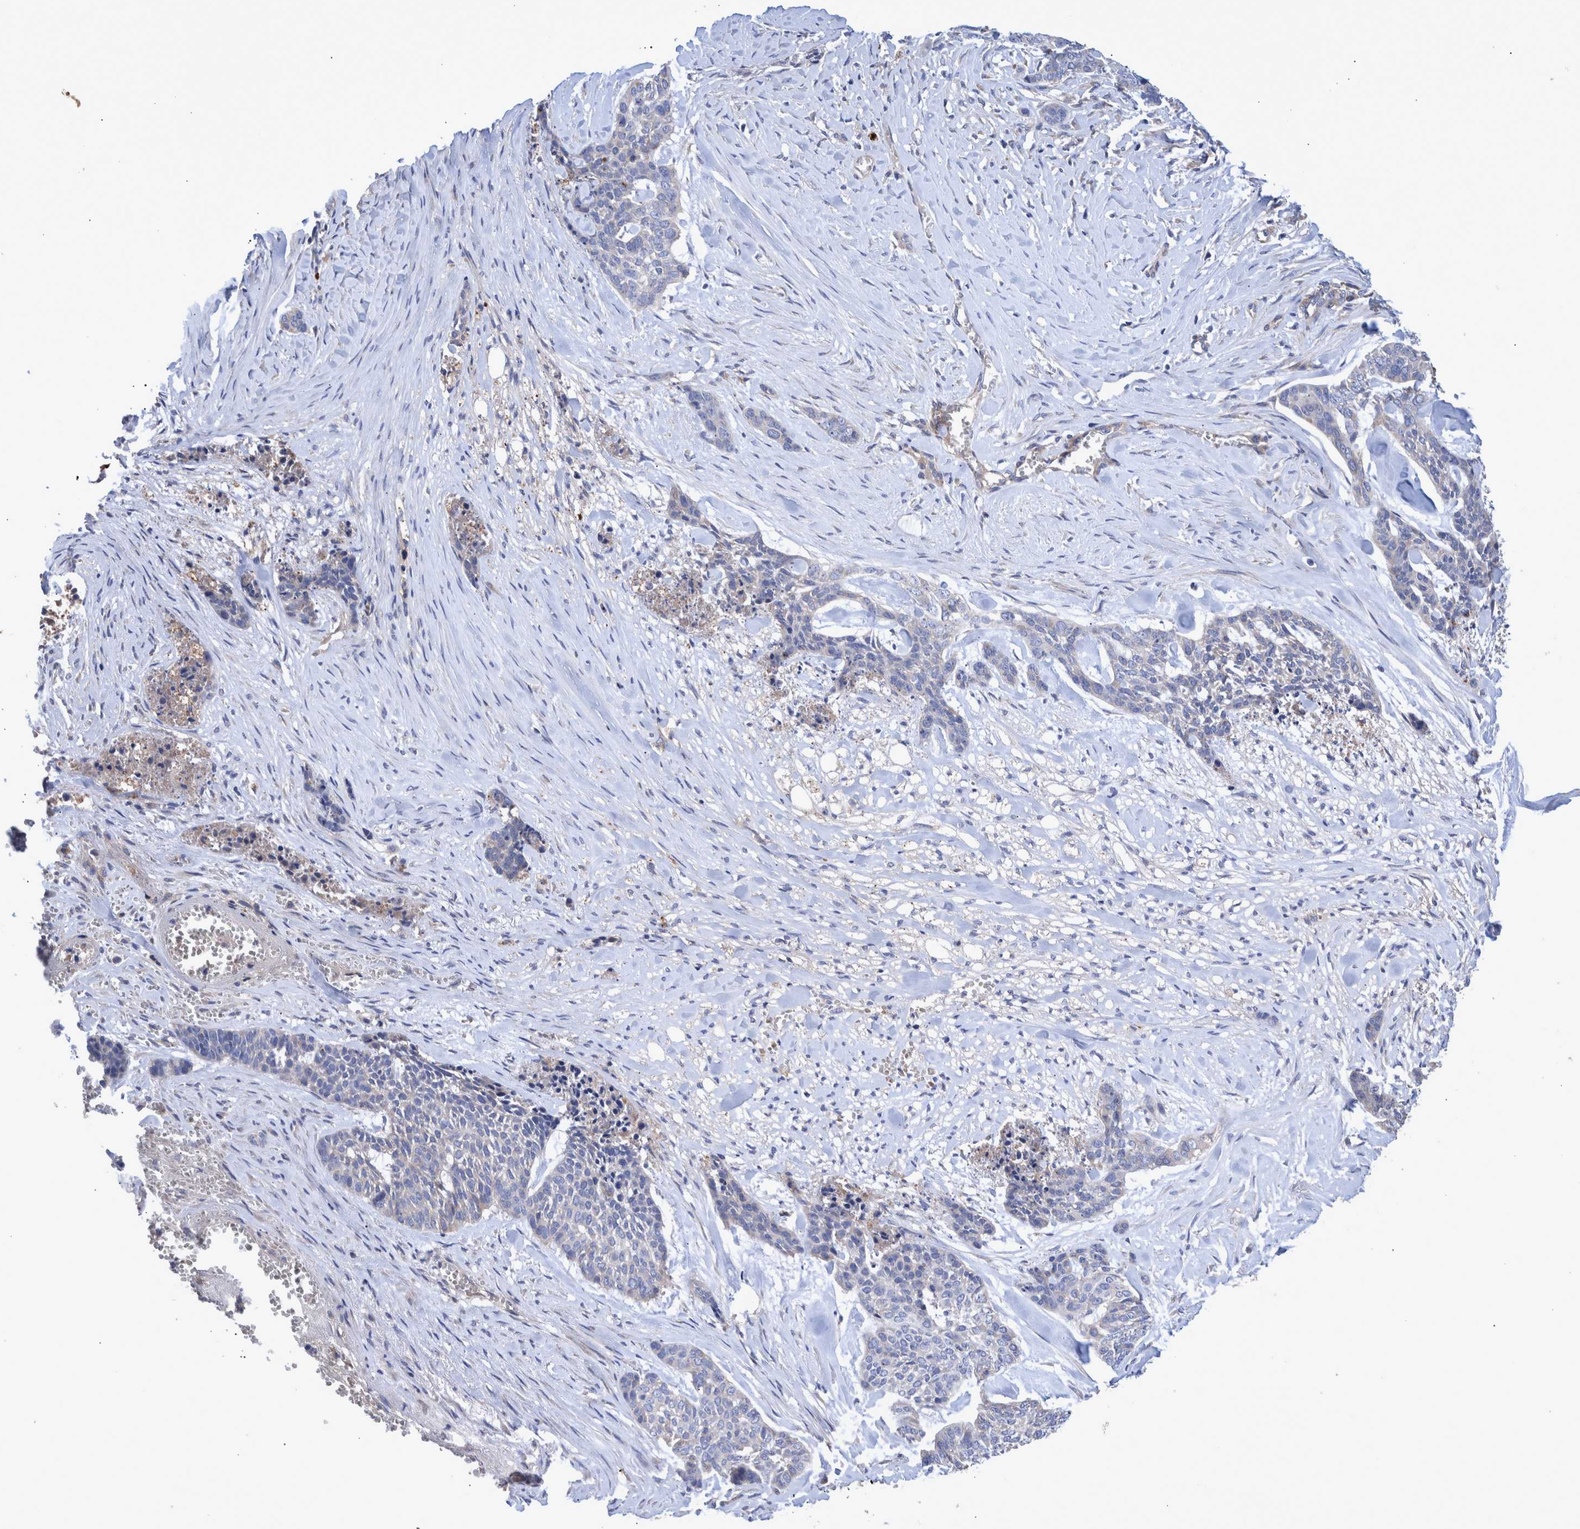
{"staining": {"intensity": "negative", "quantity": "none", "location": "none"}, "tissue": "skin cancer", "cell_type": "Tumor cells", "image_type": "cancer", "snomed": [{"axis": "morphology", "description": "Basal cell carcinoma"}, {"axis": "topography", "description": "Skin"}], "caption": "Tumor cells show no significant positivity in skin basal cell carcinoma.", "gene": "DLL4", "patient": {"sex": "female", "age": 64}}